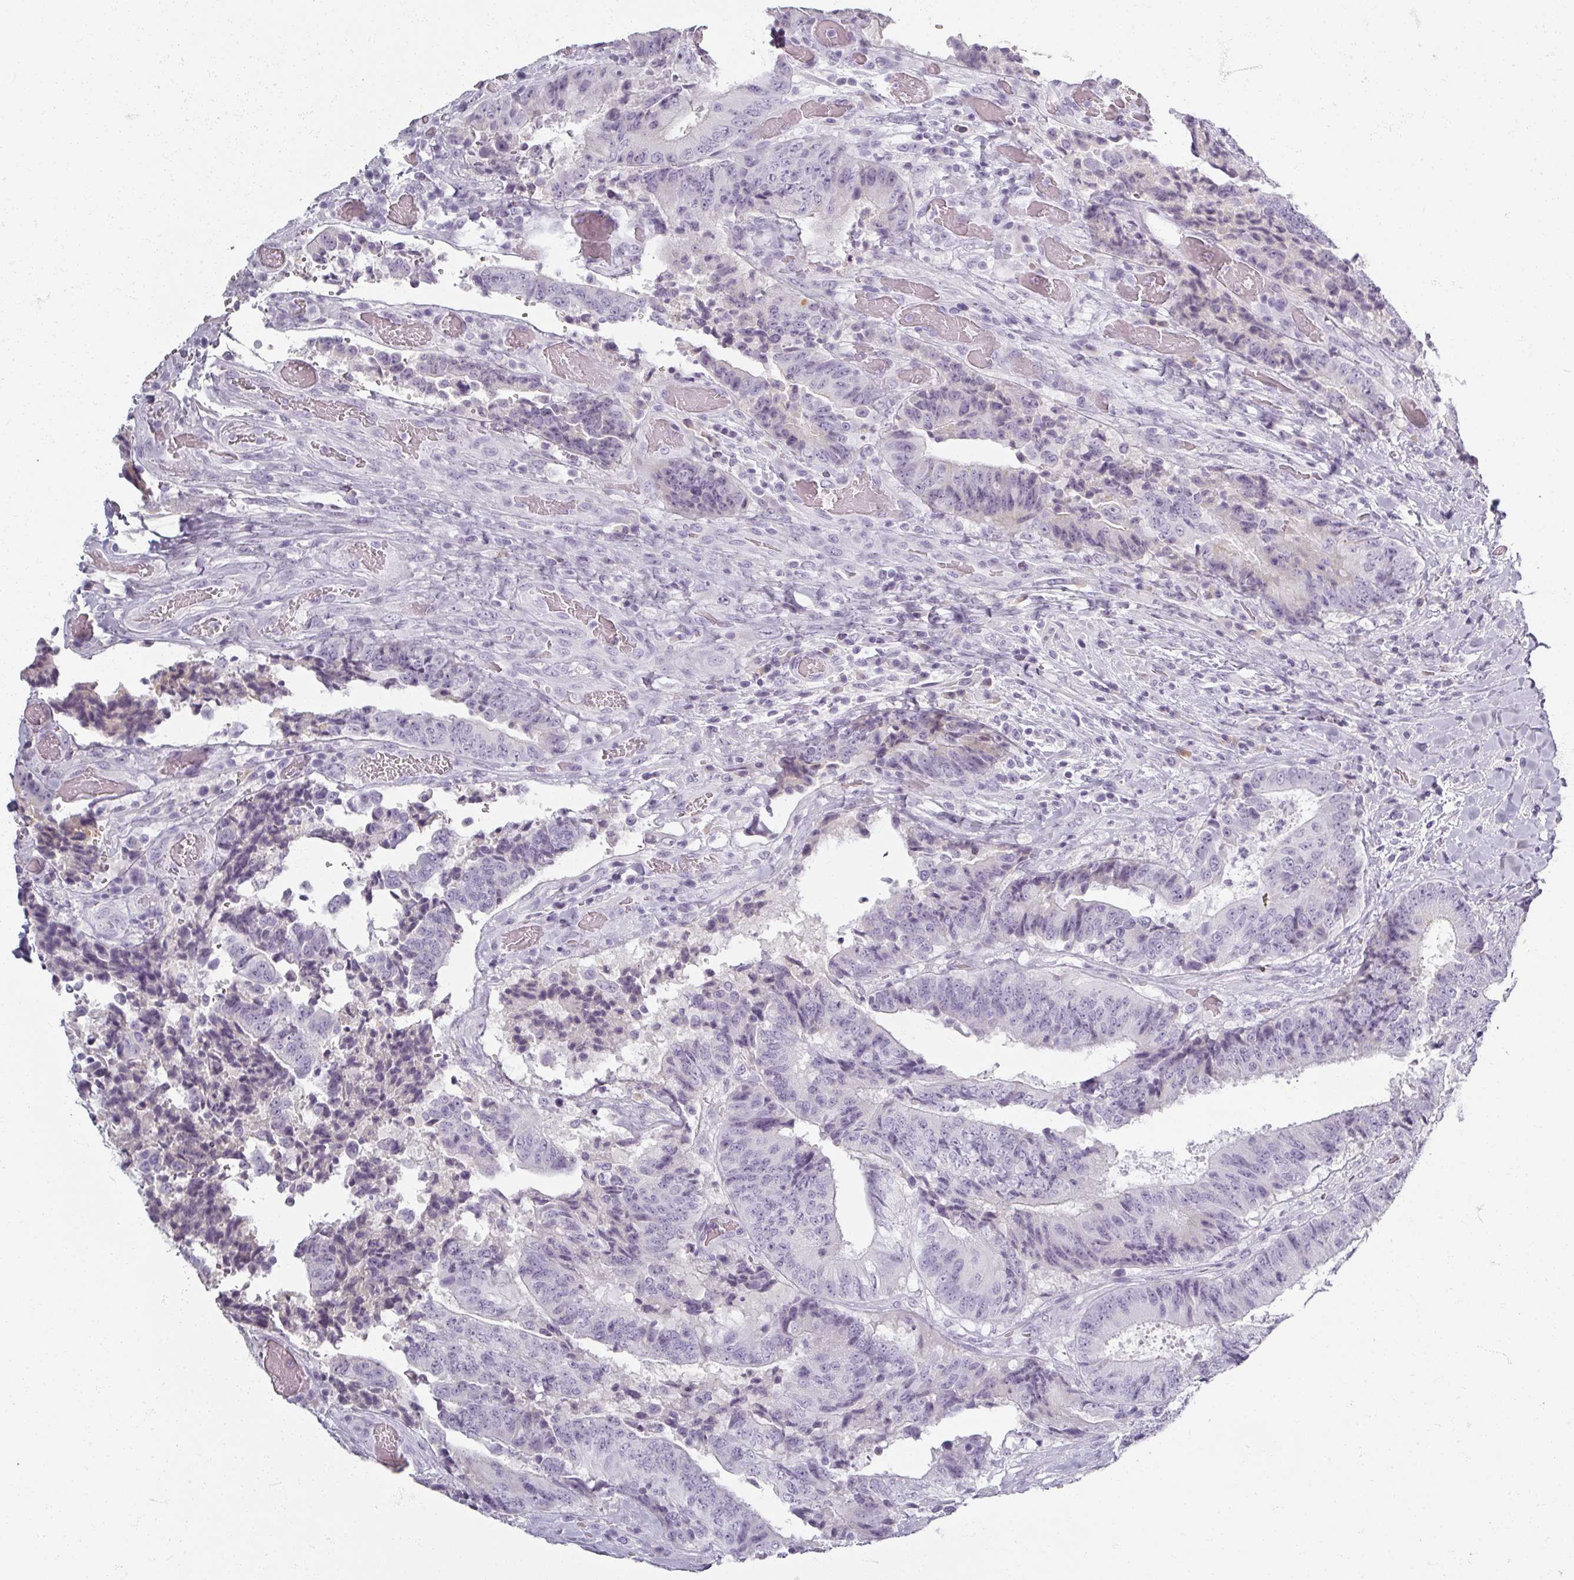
{"staining": {"intensity": "negative", "quantity": "none", "location": "none"}, "tissue": "colorectal cancer", "cell_type": "Tumor cells", "image_type": "cancer", "snomed": [{"axis": "morphology", "description": "Adenocarcinoma, NOS"}, {"axis": "topography", "description": "Rectum"}], "caption": "Immunohistochemistry (IHC) photomicrograph of adenocarcinoma (colorectal) stained for a protein (brown), which reveals no staining in tumor cells. (IHC, brightfield microscopy, high magnification).", "gene": "REG3G", "patient": {"sex": "male", "age": 72}}